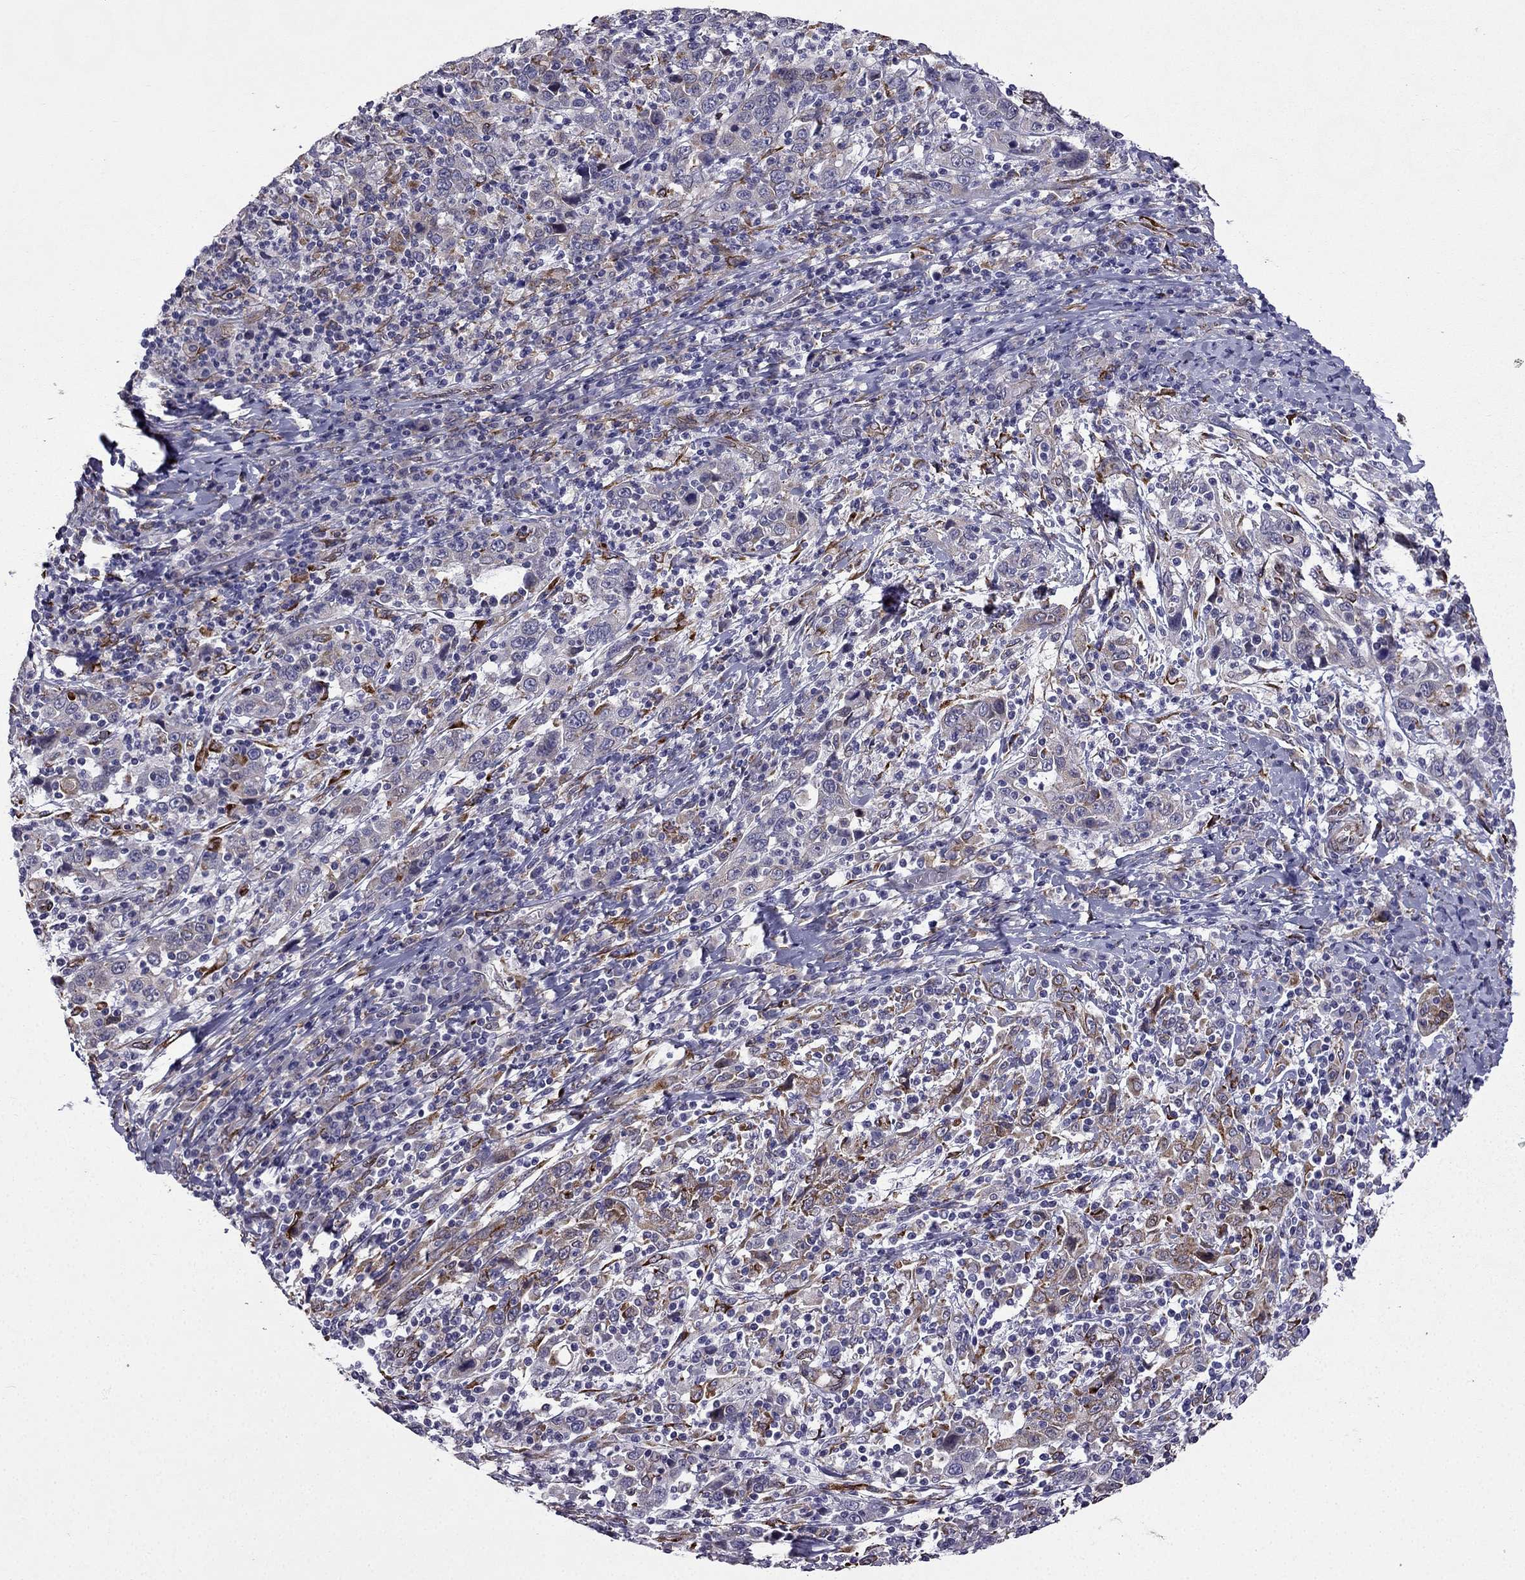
{"staining": {"intensity": "moderate", "quantity": "<25%", "location": "cytoplasmic/membranous"}, "tissue": "cervical cancer", "cell_type": "Tumor cells", "image_type": "cancer", "snomed": [{"axis": "morphology", "description": "Squamous cell carcinoma, NOS"}, {"axis": "topography", "description": "Cervix"}], "caption": "A brown stain labels moderate cytoplasmic/membranous positivity of a protein in human cervical squamous cell carcinoma tumor cells.", "gene": "IKBIP", "patient": {"sex": "female", "age": 46}}